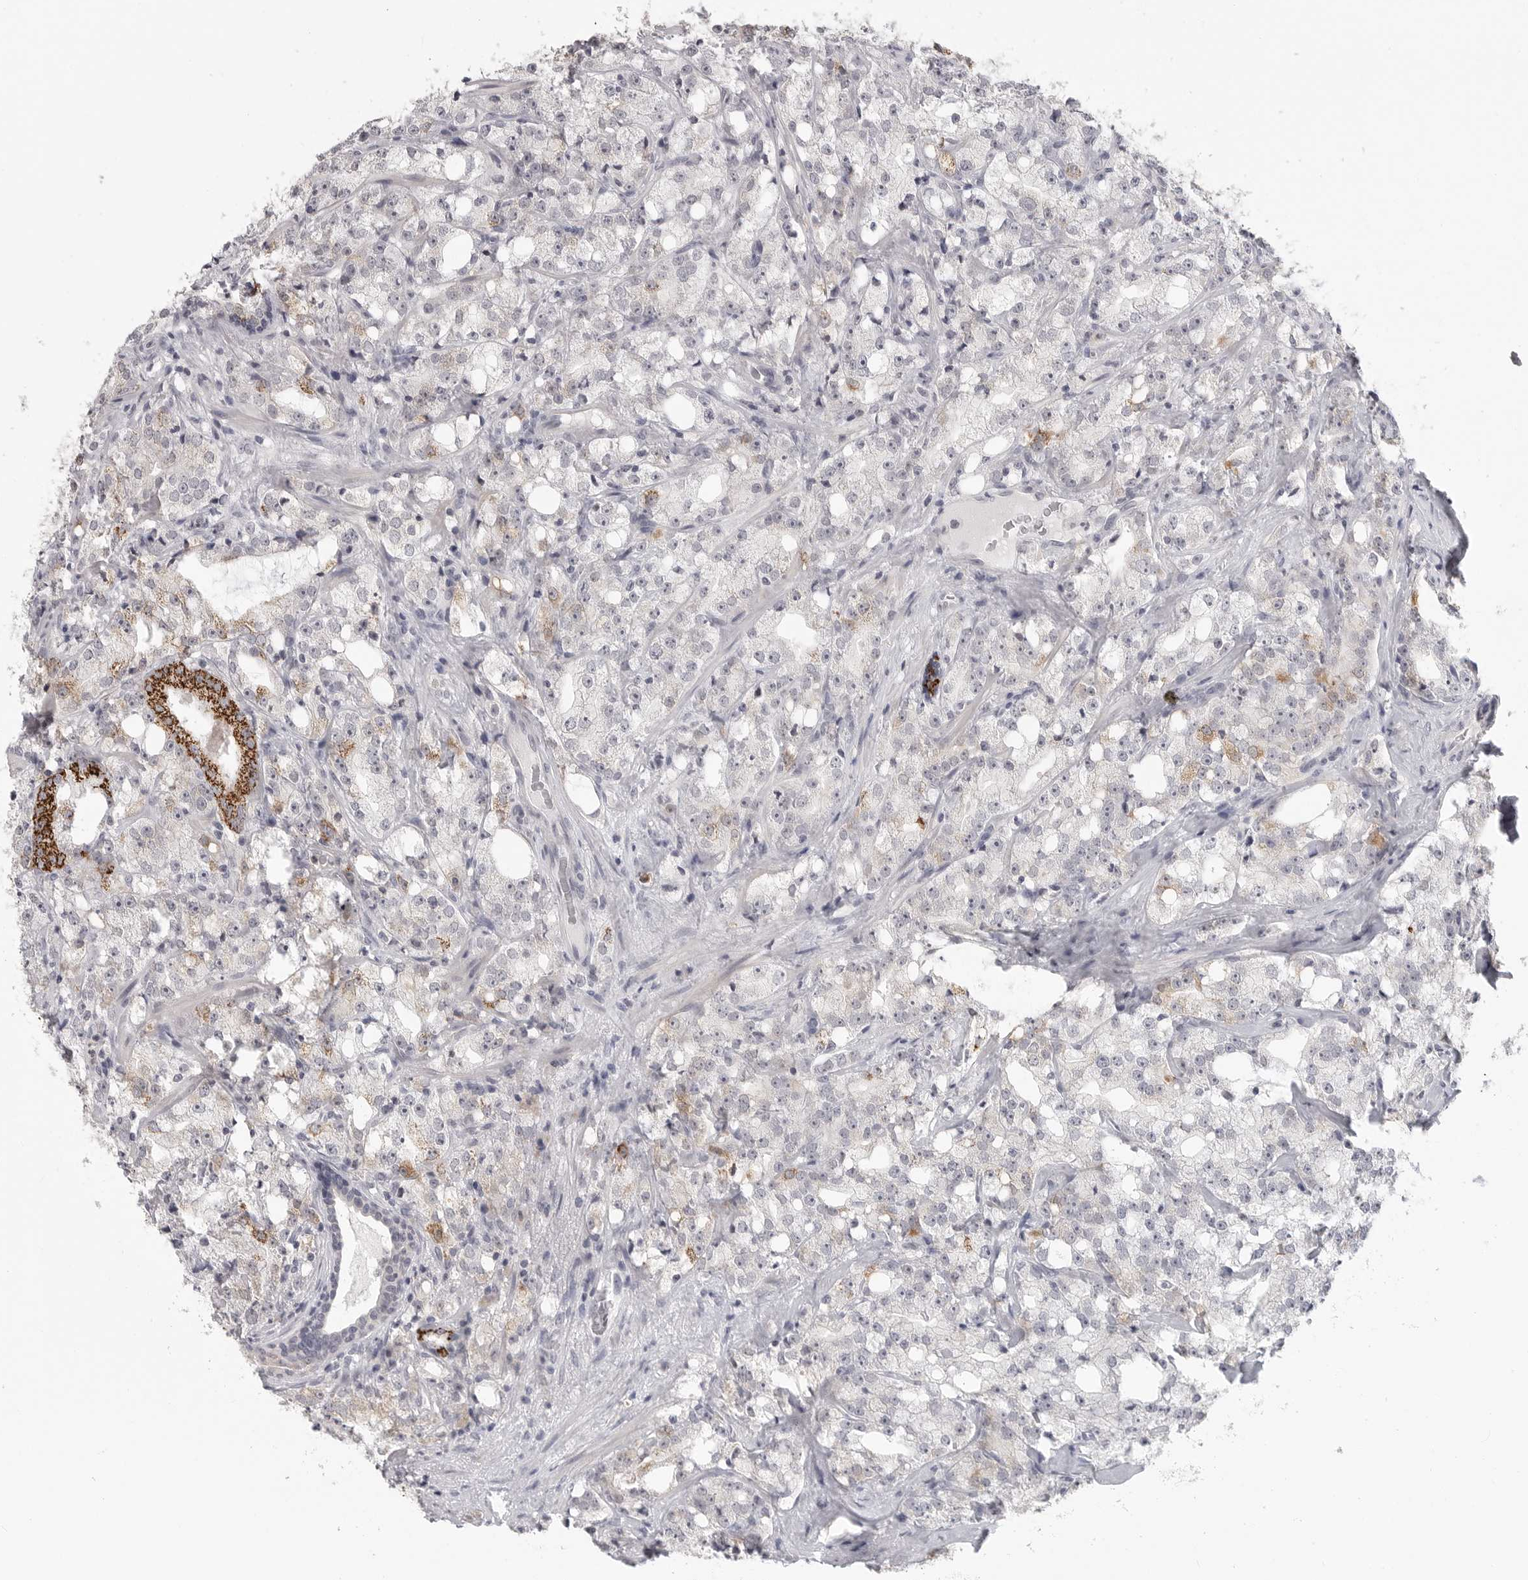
{"staining": {"intensity": "strong", "quantity": "<25%", "location": "cytoplasmic/membranous"}, "tissue": "prostate cancer", "cell_type": "Tumor cells", "image_type": "cancer", "snomed": [{"axis": "morphology", "description": "Adenocarcinoma, High grade"}, {"axis": "topography", "description": "Prostate"}], "caption": "DAB immunohistochemical staining of human prostate cancer (high-grade adenocarcinoma) displays strong cytoplasmic/membranous protein expression in approximately <25% of tumor cells.", "gene": "HMGCS2", "patient": {"sex": "male", "age": 64}}